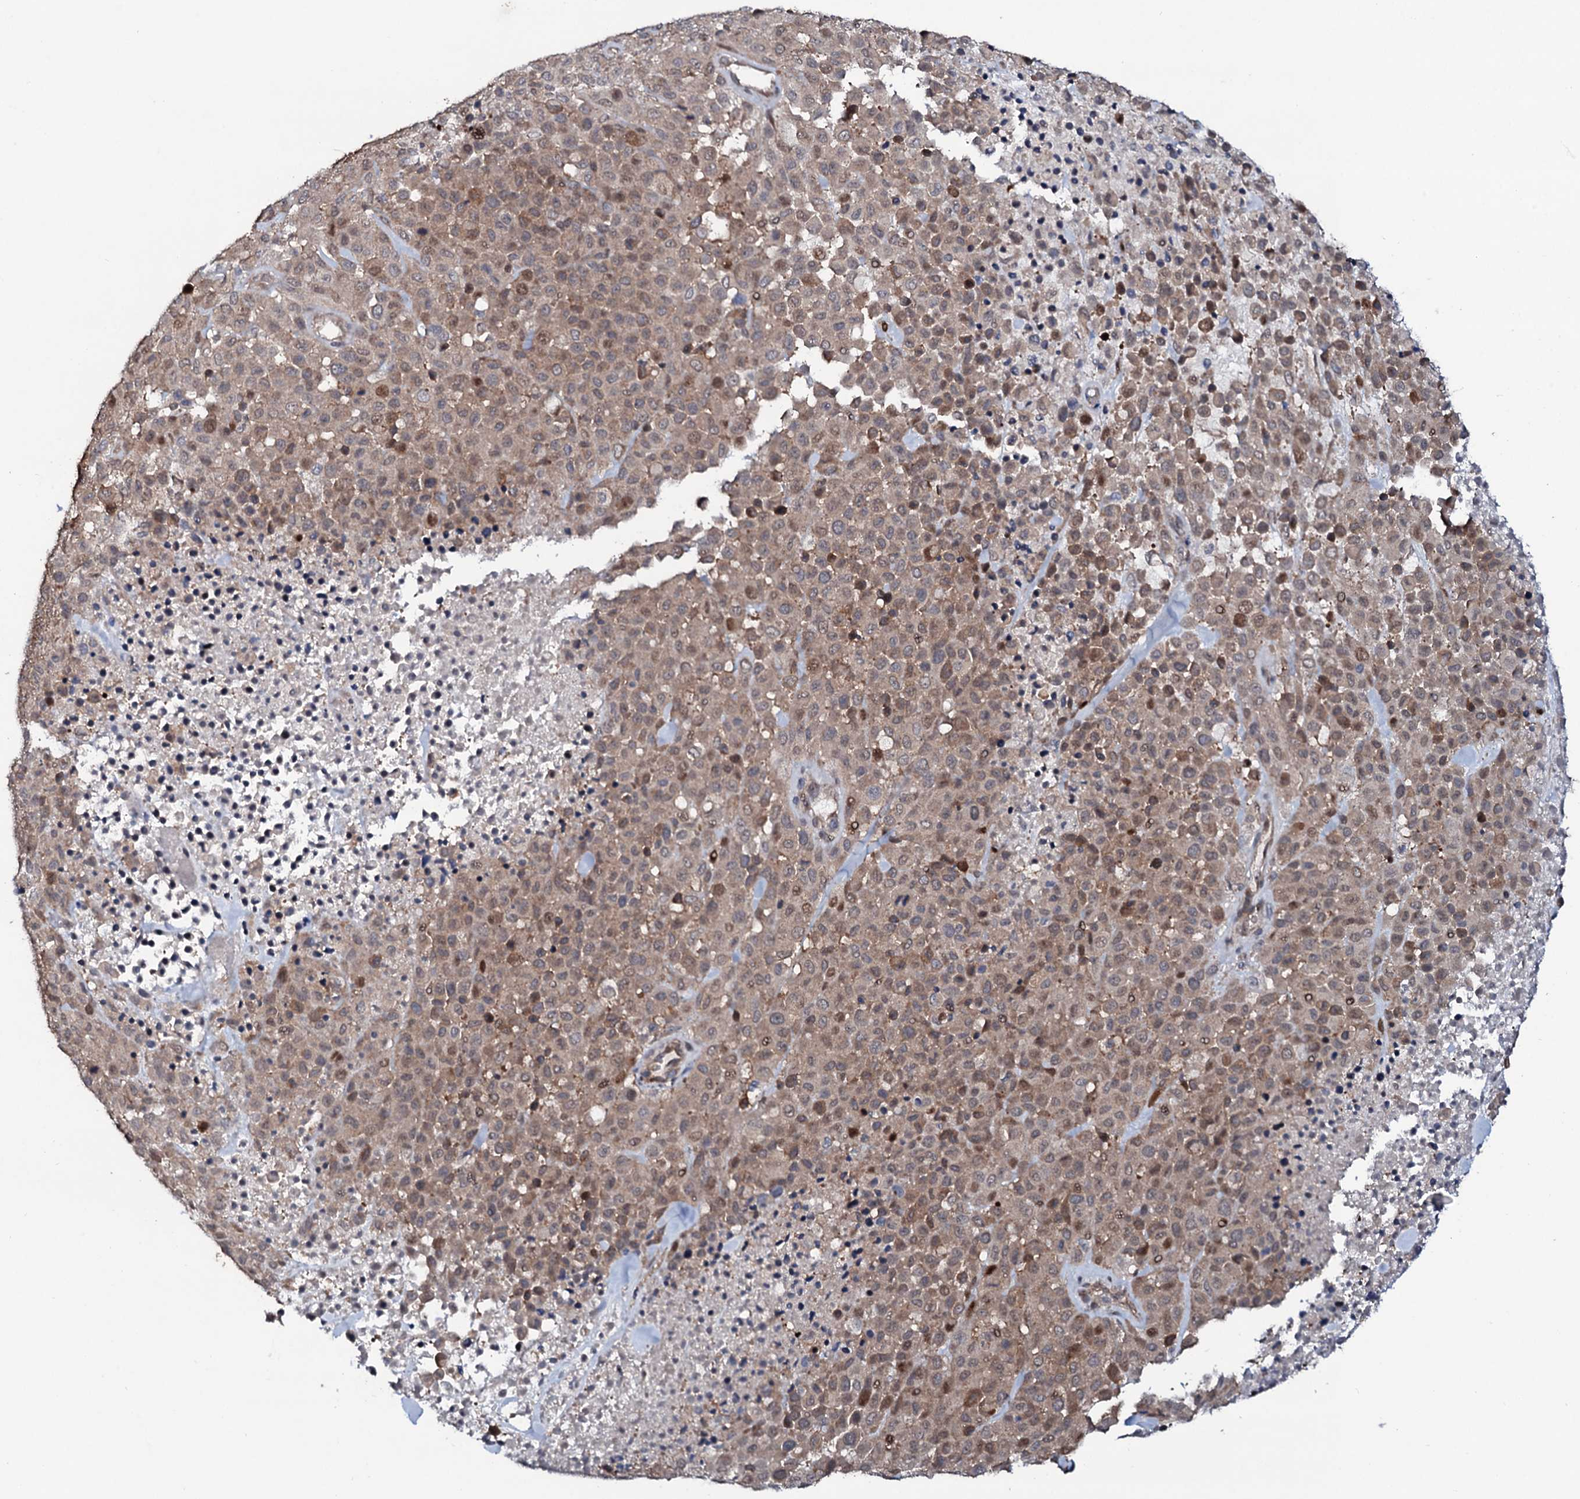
{"staining": {"intensity": "moderate", "quantity": ">75%", "location": "cytoplasmic/membranous"}, "tissue": "melanoma", "cell_type": "Tumor cells", "image_type": "cancer", "snomed": [{"axis": "morphology", "description": "Malignant melanoma, Metastatic site"}, {"axis": "topography", "description": "Skin"}], "caption": "Melanoma stained for a protein reveals moderate cytoplasmic/membranous positivity in tumor cells.", "gene": "COG6", "patient": {"sex": "female", "age": 81}}